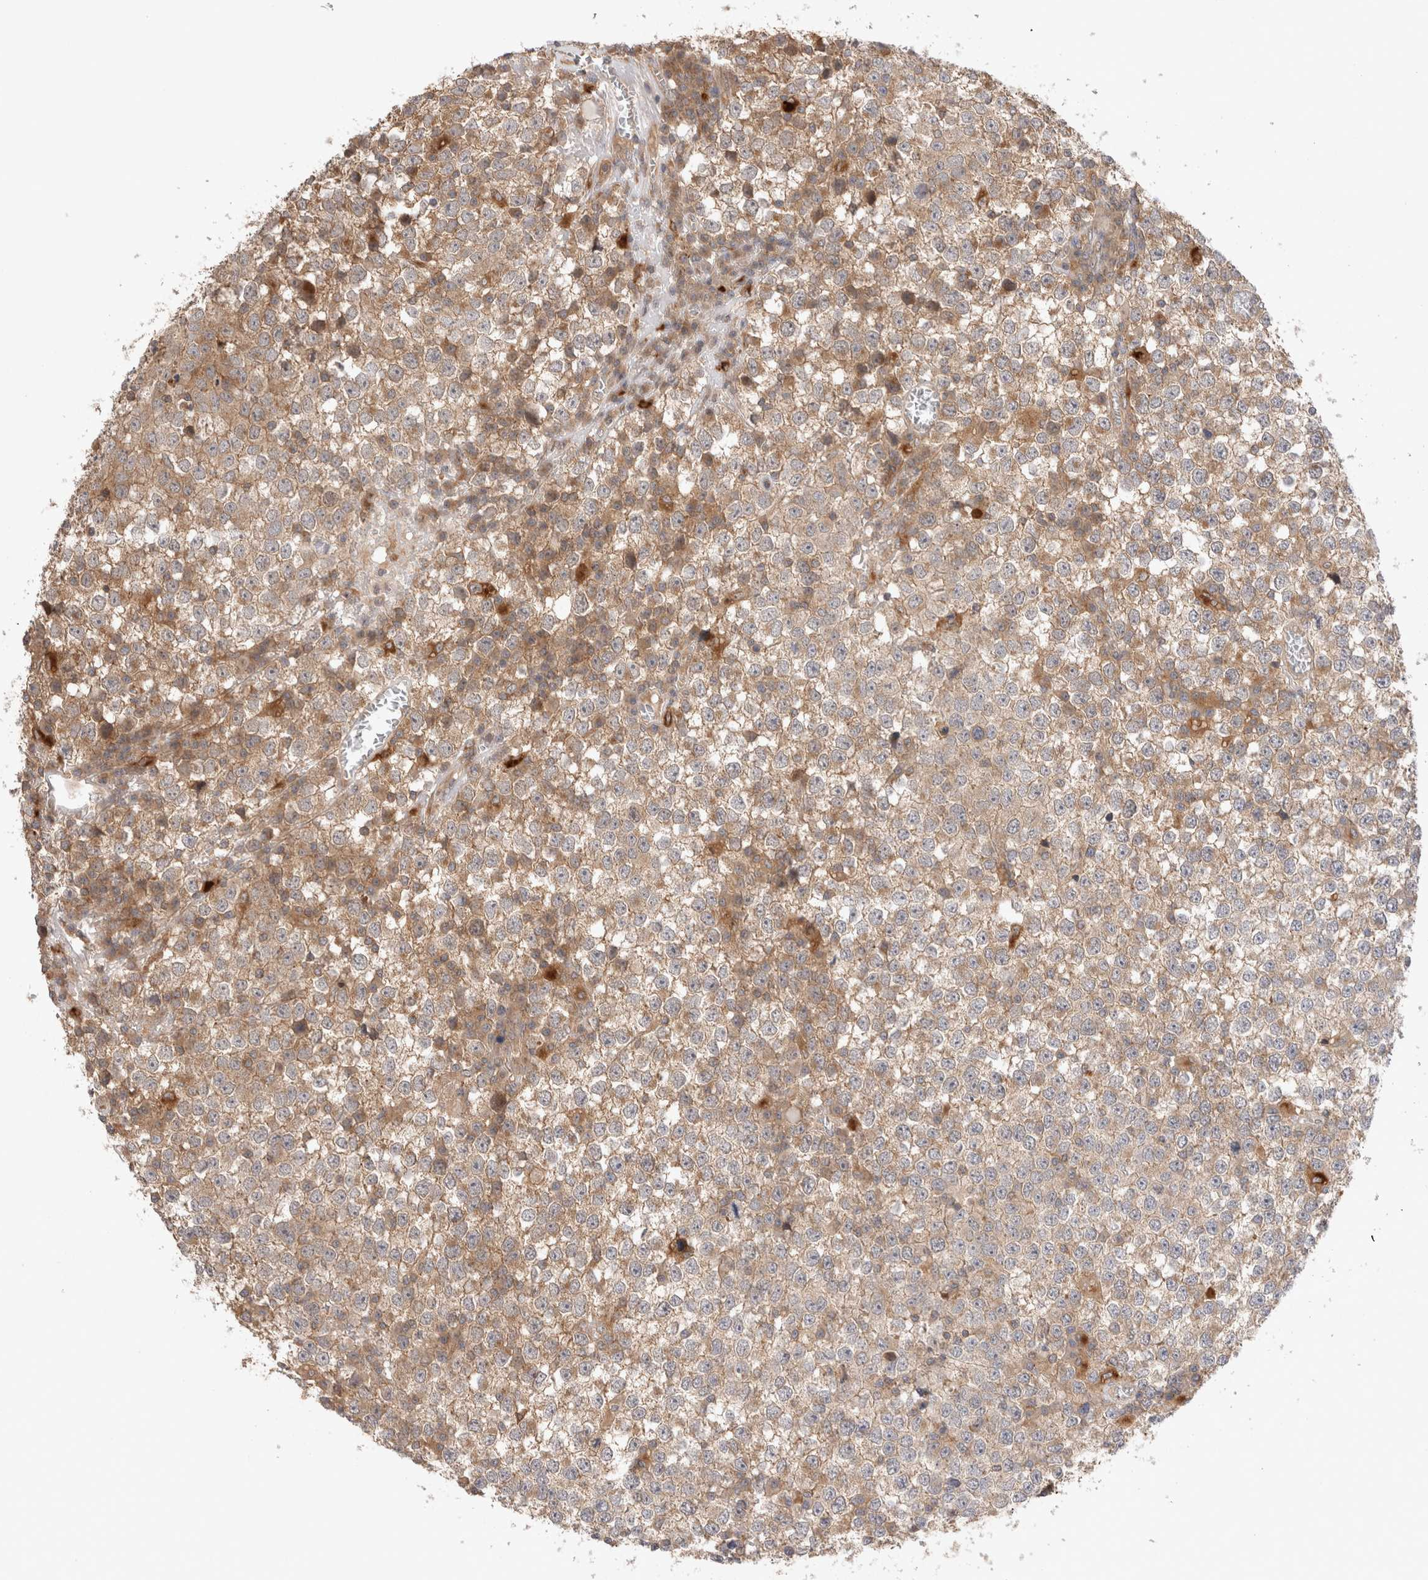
{"staining": {"intensity": "weak", "quantity": ">75%", "location": "cytoplasmic/membranous"}, "tissue": "testis cancer", "cell_type": "Tumor cells", "image_type": "cancer", "snomed": [{"axis": "morphology", "description": "Seminoma, NOS"}, {"axis": "topography", "description": "Testis"}], "caption": "Testis cancer (seminoma) stained for a protein (brown) reveals weak cytoplasmic/membranous positive positivity in approximately >75% of tumor cells.", "gene": "VPS28", "patient": {"sex": "male", "age": 65}}